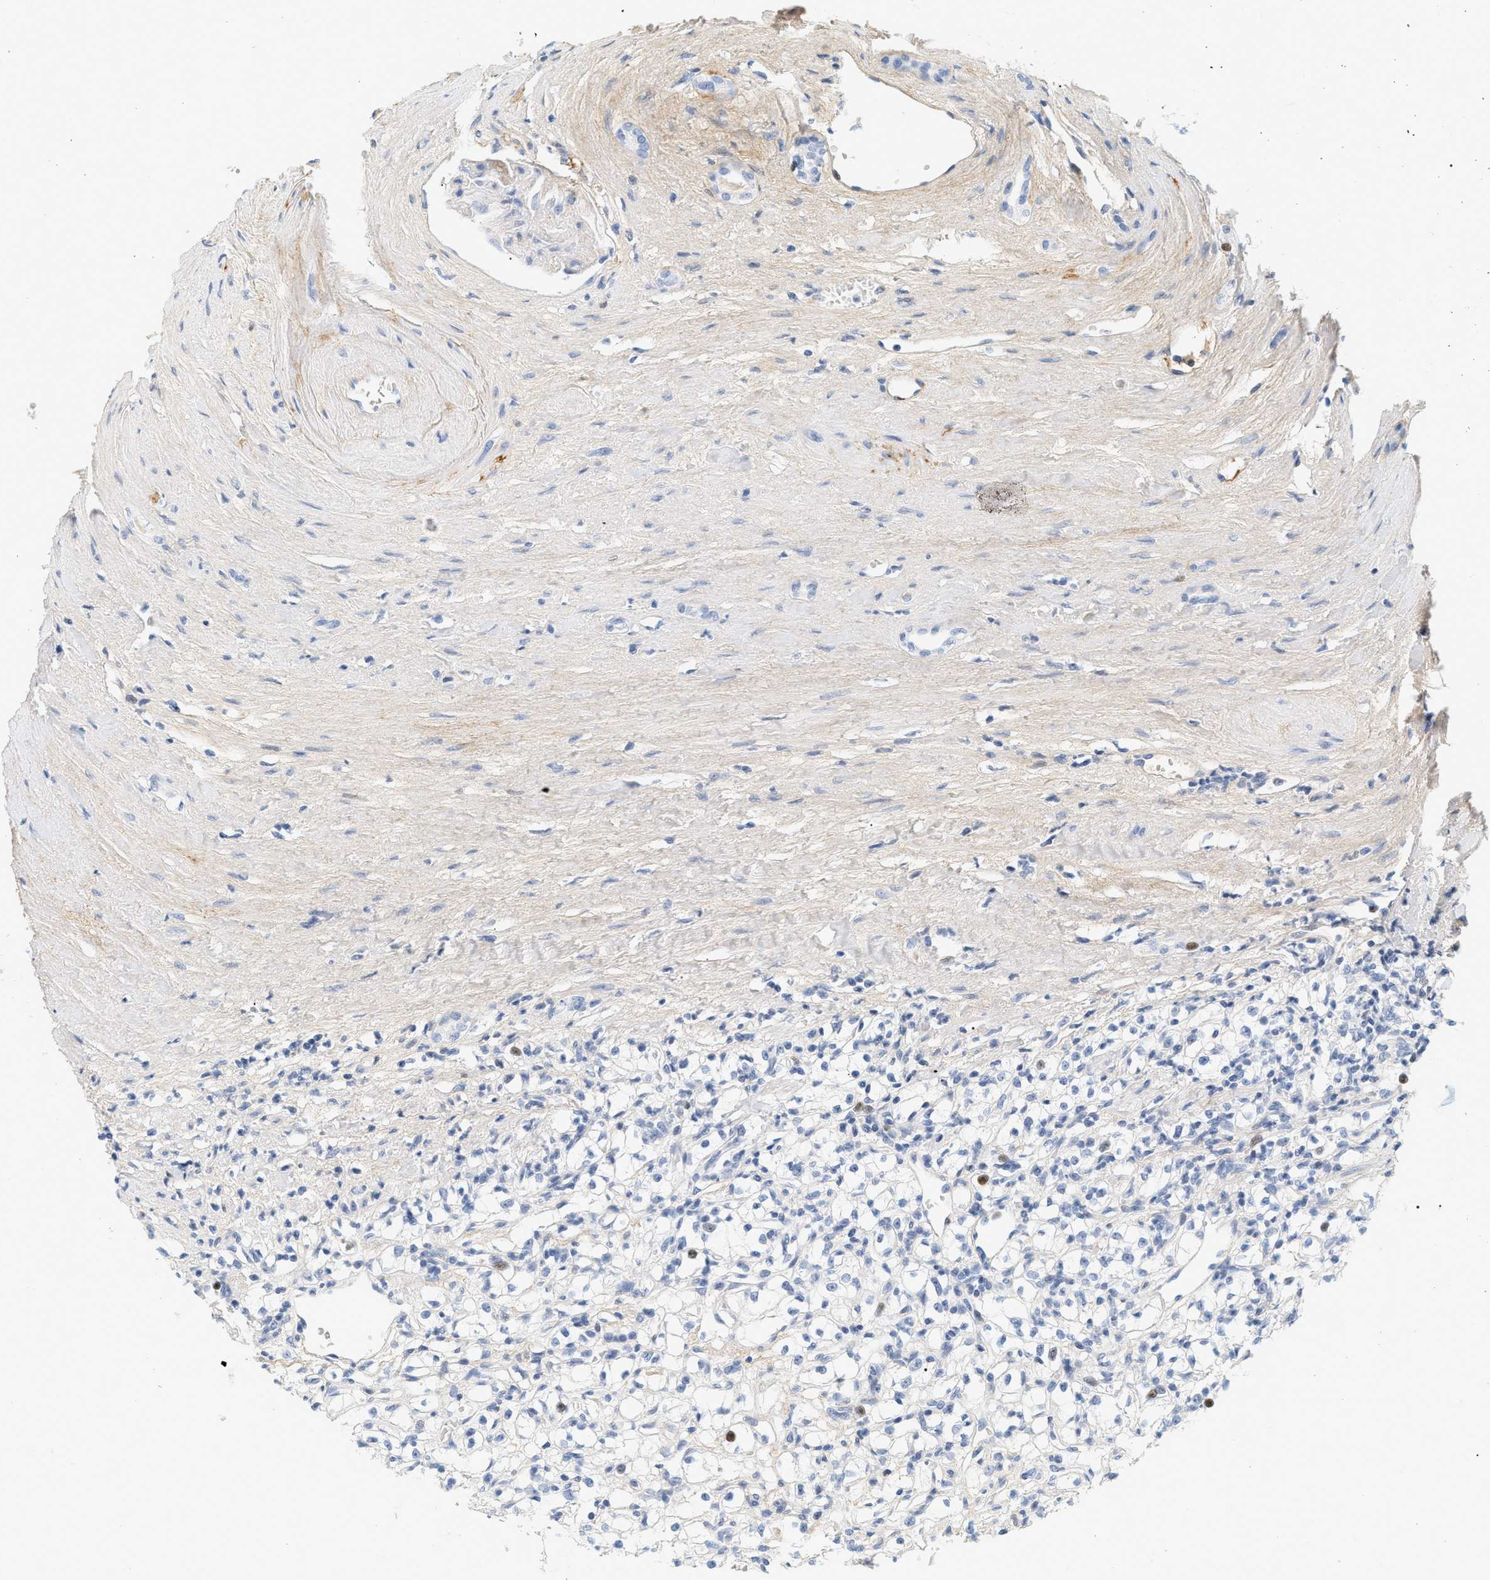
{"staining": {"intensity": "negative", "quantity": "none", "location": "none"}, "tissue": "renal cancer", "cell_type": "Tumor cells", "image_type": "cancer", "snomed": [{"axis": "morphology", "description": "Adenocarcinoma, NOS"}, {"axis": "topography", "description": "Kidney"}], "caption": "High power microscopy micrograph of an immunohistochemistry (IHC) image of renal cancer (adenocarcinoma), revealing no significant staining in tumor cells.", "gene": "CFH", "patient": {"sex": "male", "age": 56}}